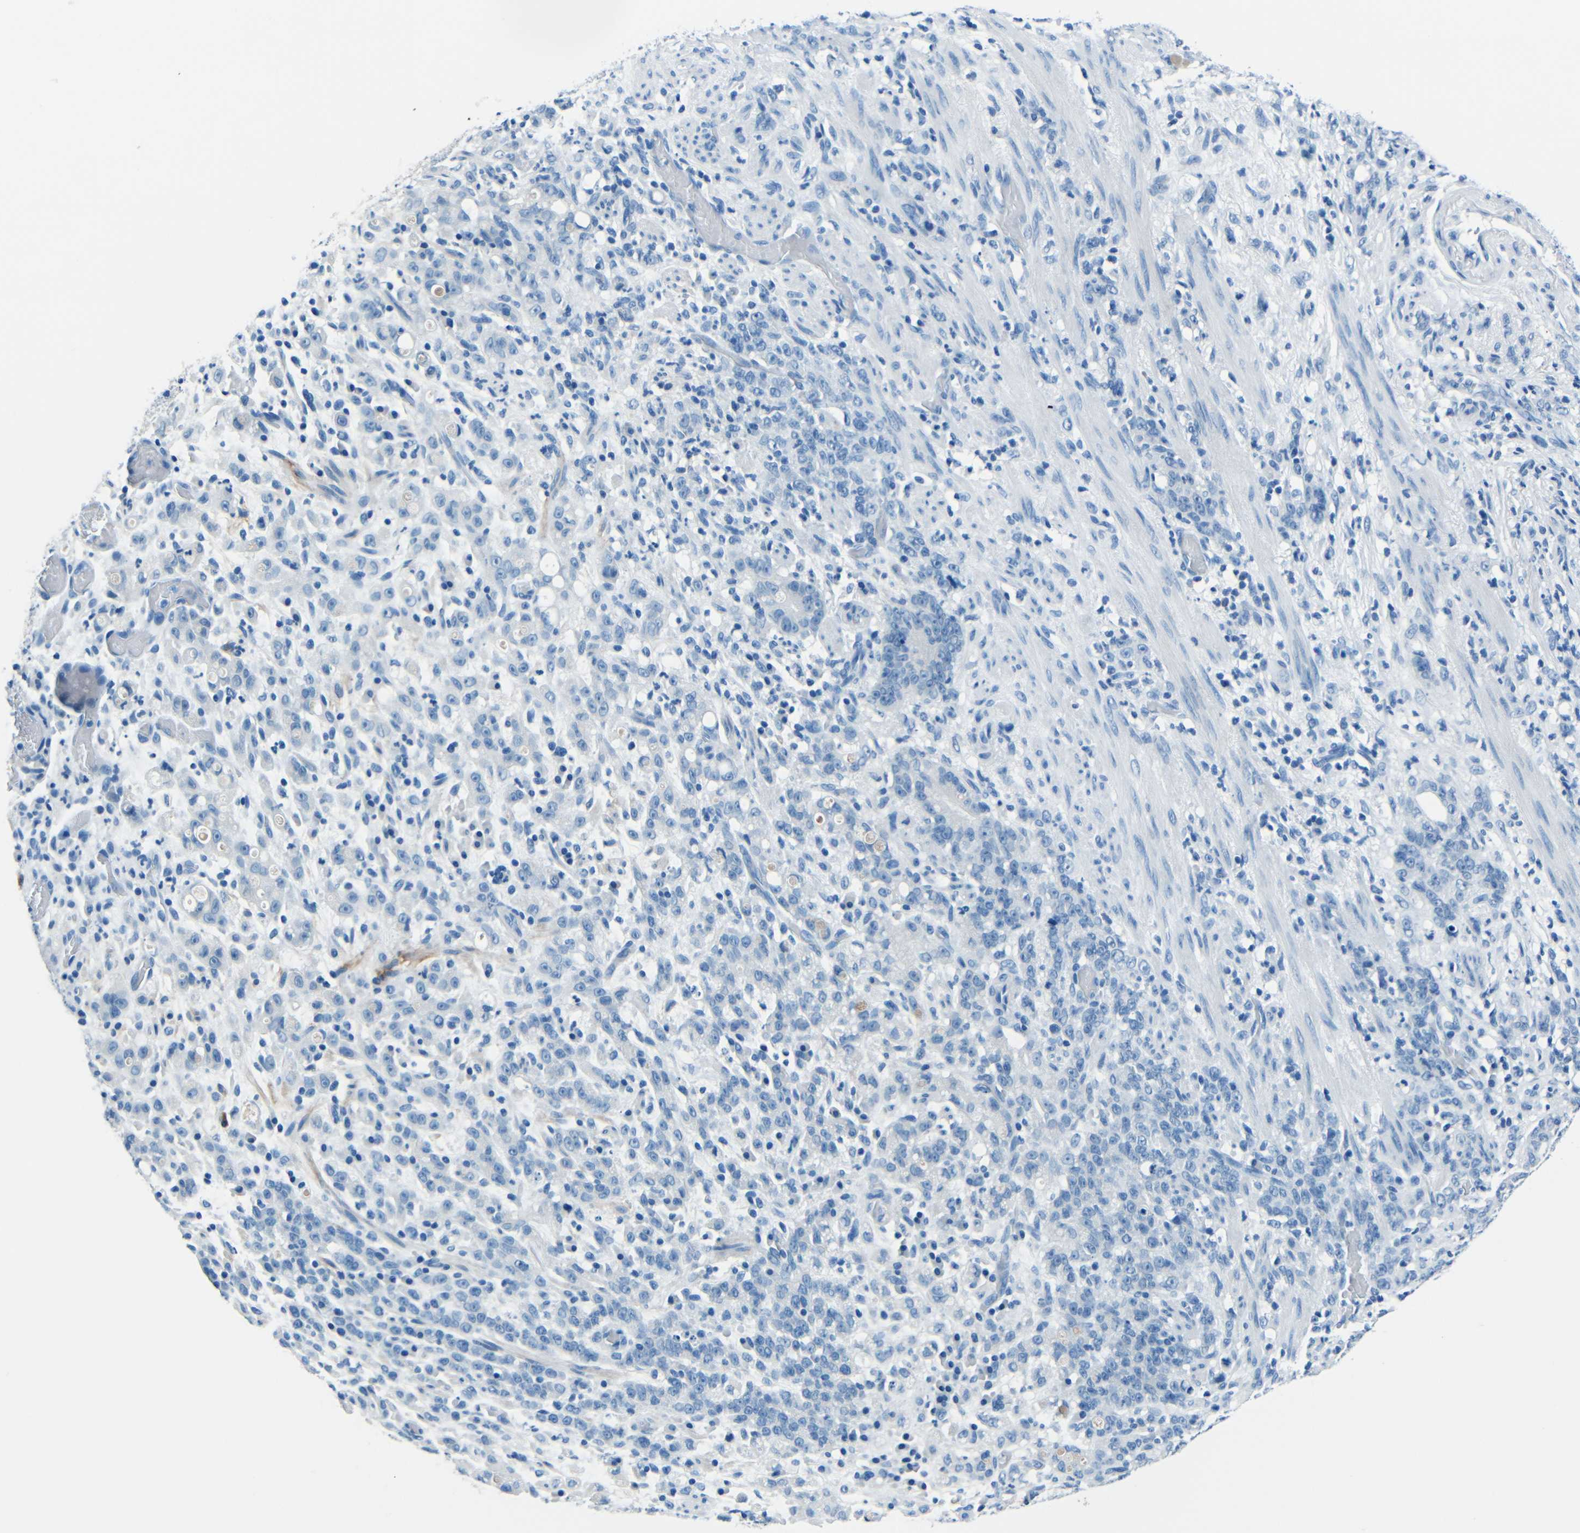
{"staining": {"intensity": "negative", "quantity": "none", "location": "none"}, "tissue": "stomach cancer", "cell_type": "Tumor cells", "image_type": "cancer", "snomed": [{"axis": "morphology", "description": "Adenocarcinoma, NOS"}, {"axis": "topography", "description": "Stomach, lower"}], "caption": "High power microscopy histopathology image of an IHC histopathology image of stomach cancer (adenocarcinoma), revealing no significant staining in tumor cells. Brightfield microscopy of immunohistochemistry (IHC) stained with DAB (3,3'-diaminobenzidine) (brown) and hematoxylin (blue), captured at high magnification.", "gene": "FBN2", "patient": {"sex": "male", "age": 88}}